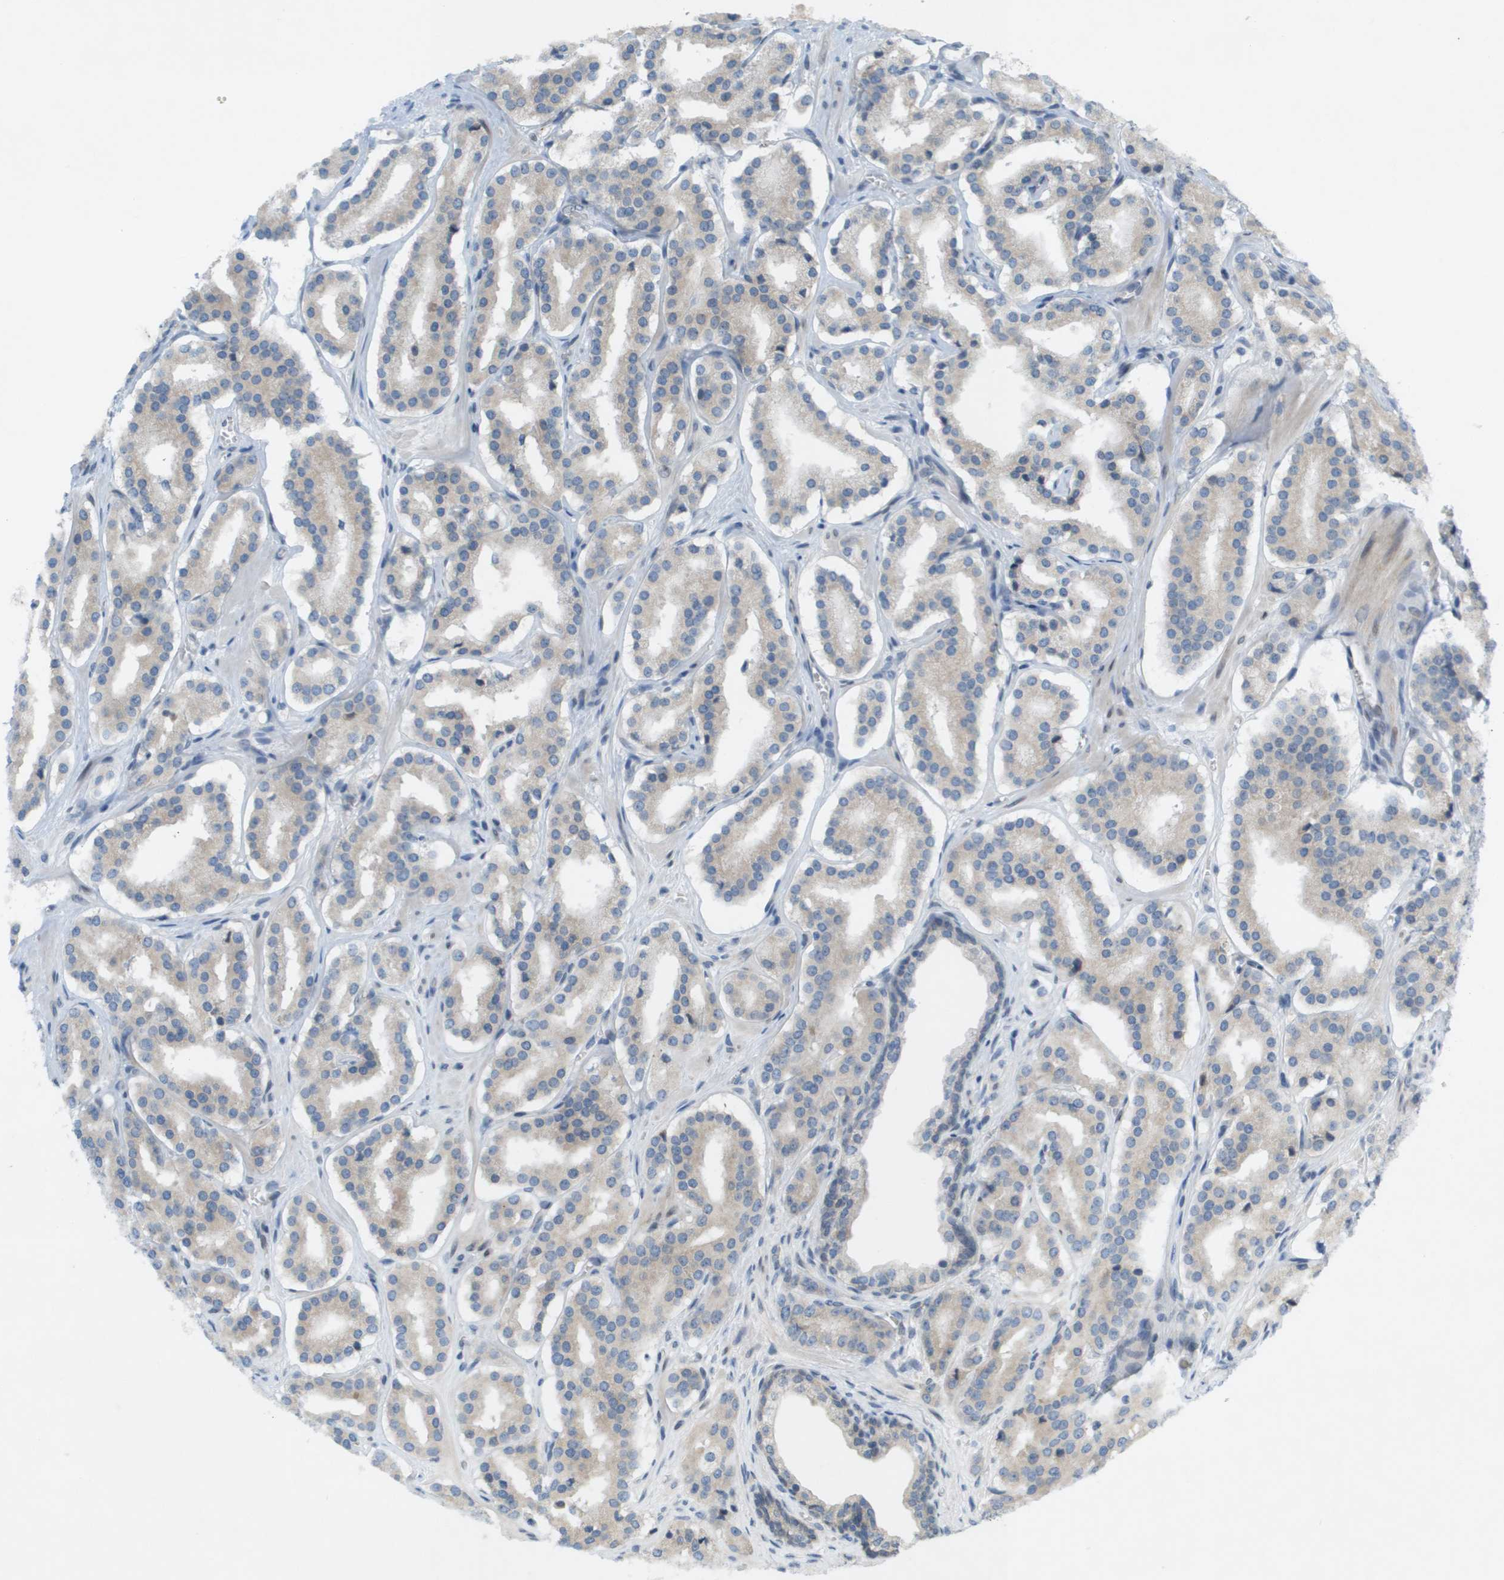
{"staining": {"intensity": "weak", "quantity": "25%-75%", "location": "cytoplasmic/membranous"}, "tissue": "prostate cancer", "cell_type": "Tumor cells", "image_type": "cancer", "snomed": [{"axis": "morphology", "description": "Adenocarcinoma, High grade"}, {"axis": "topography", "description": "Prostate"}], "caption": "DAB (3,3'-diaminobenzidine) immunohistochemical staining of high-grade adenocarcinoma (prostate) reveals weak cytoplasmic/membranous protein positivity in about 25%-75% of tumor cells.", "gene": "CACNB4", "patient": {"sex": "male", "age": 60}}